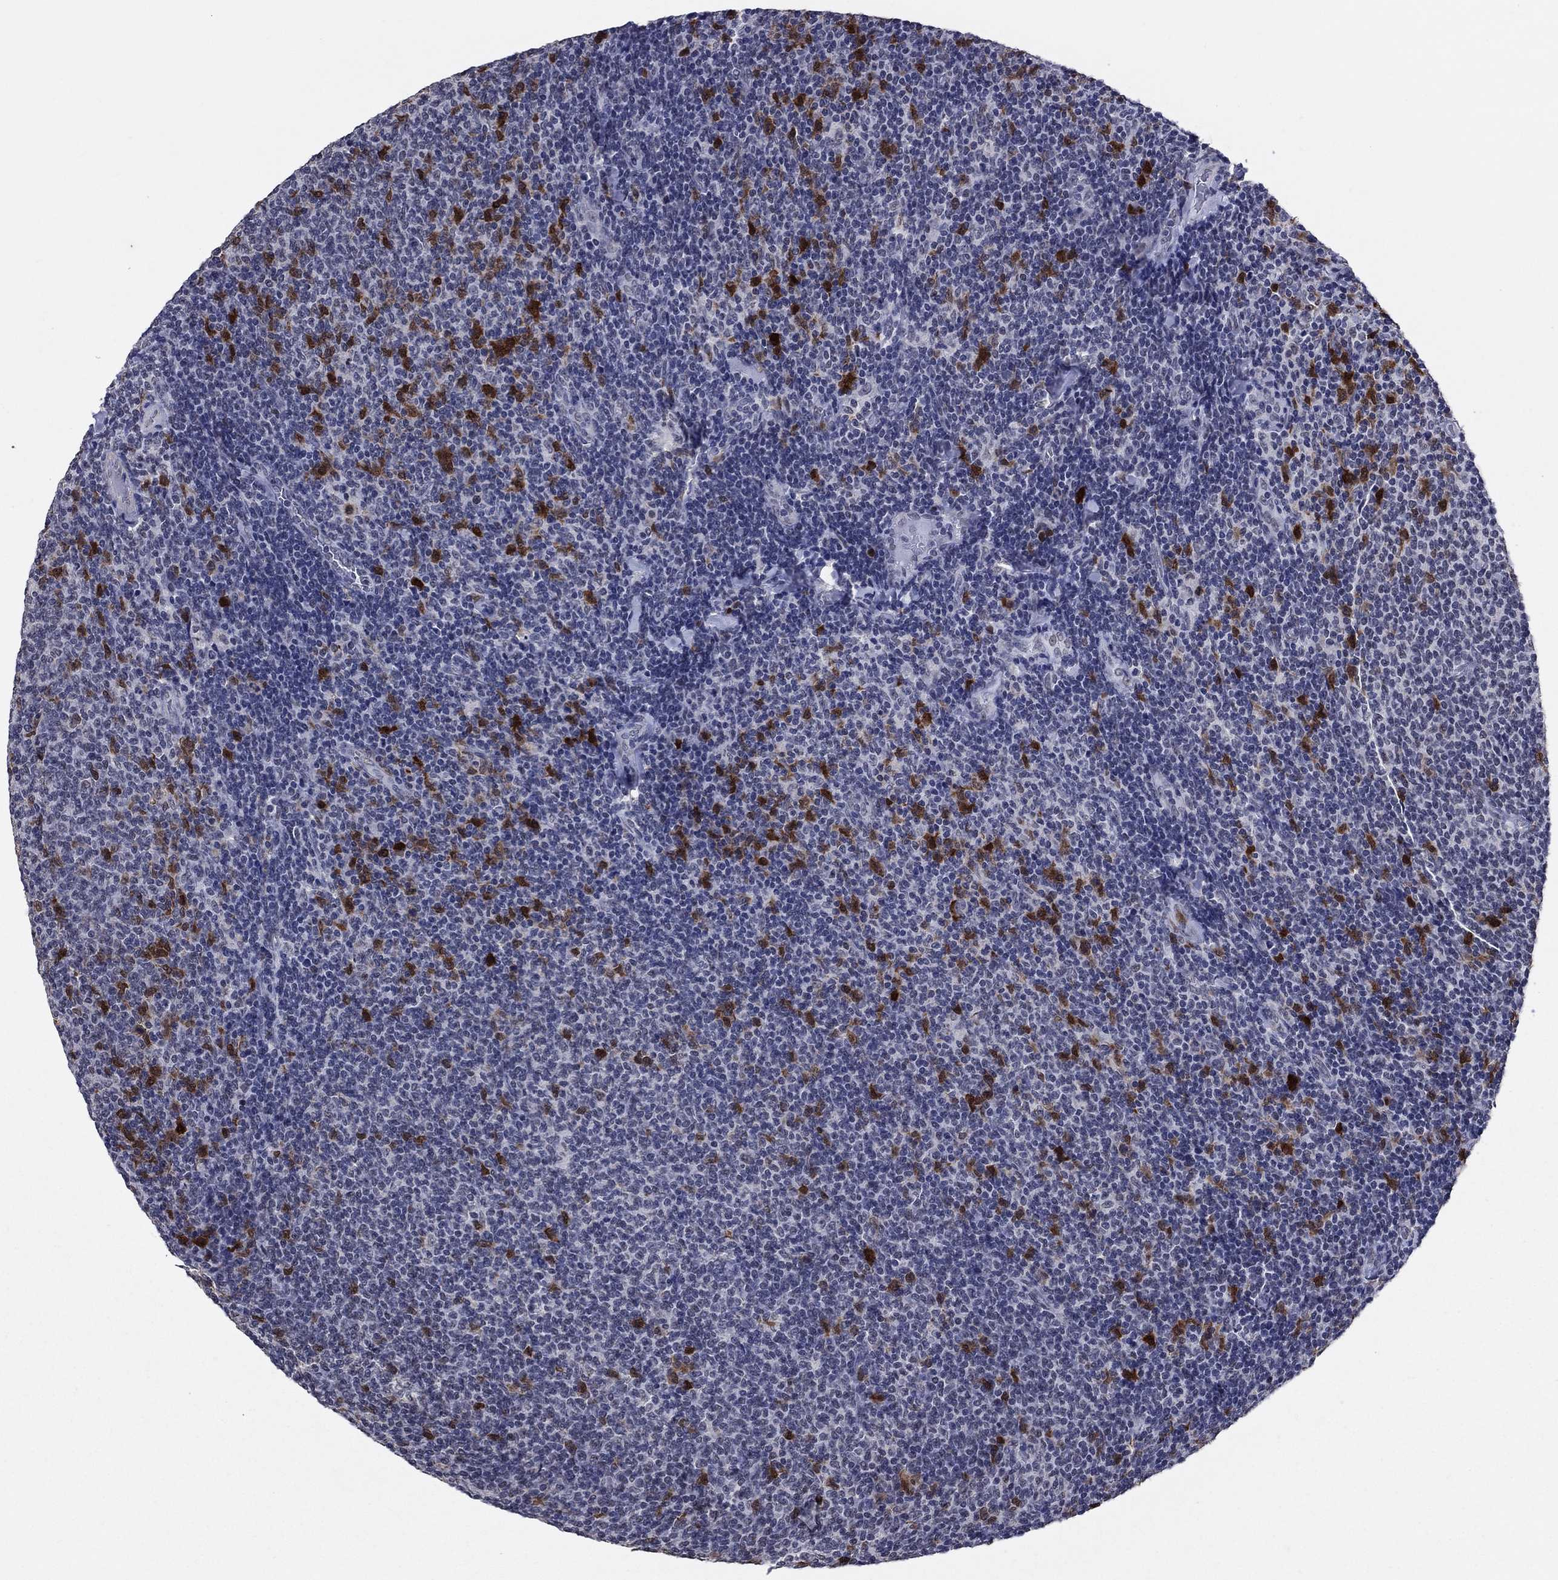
{"staining": {"intensity": "negative", "quantity": "none", "location": "none"}, "tissue": "lymphoma", "cell_type": "Tumor cells", "image_type": "cancer", "snomed": [{"axis": "morphology", "description": "Malignant lymphoma, non-Hodgkin's type, Low grade"}, {"axis": "topography", "description": "Lymph node"}], "caption": "There is no significant expression in tumor cells of low-grade malignant lymphoma, non-Hodgkin's type.", "gene": "TYMS", "patient": {"sex": "male", "age": 52}}